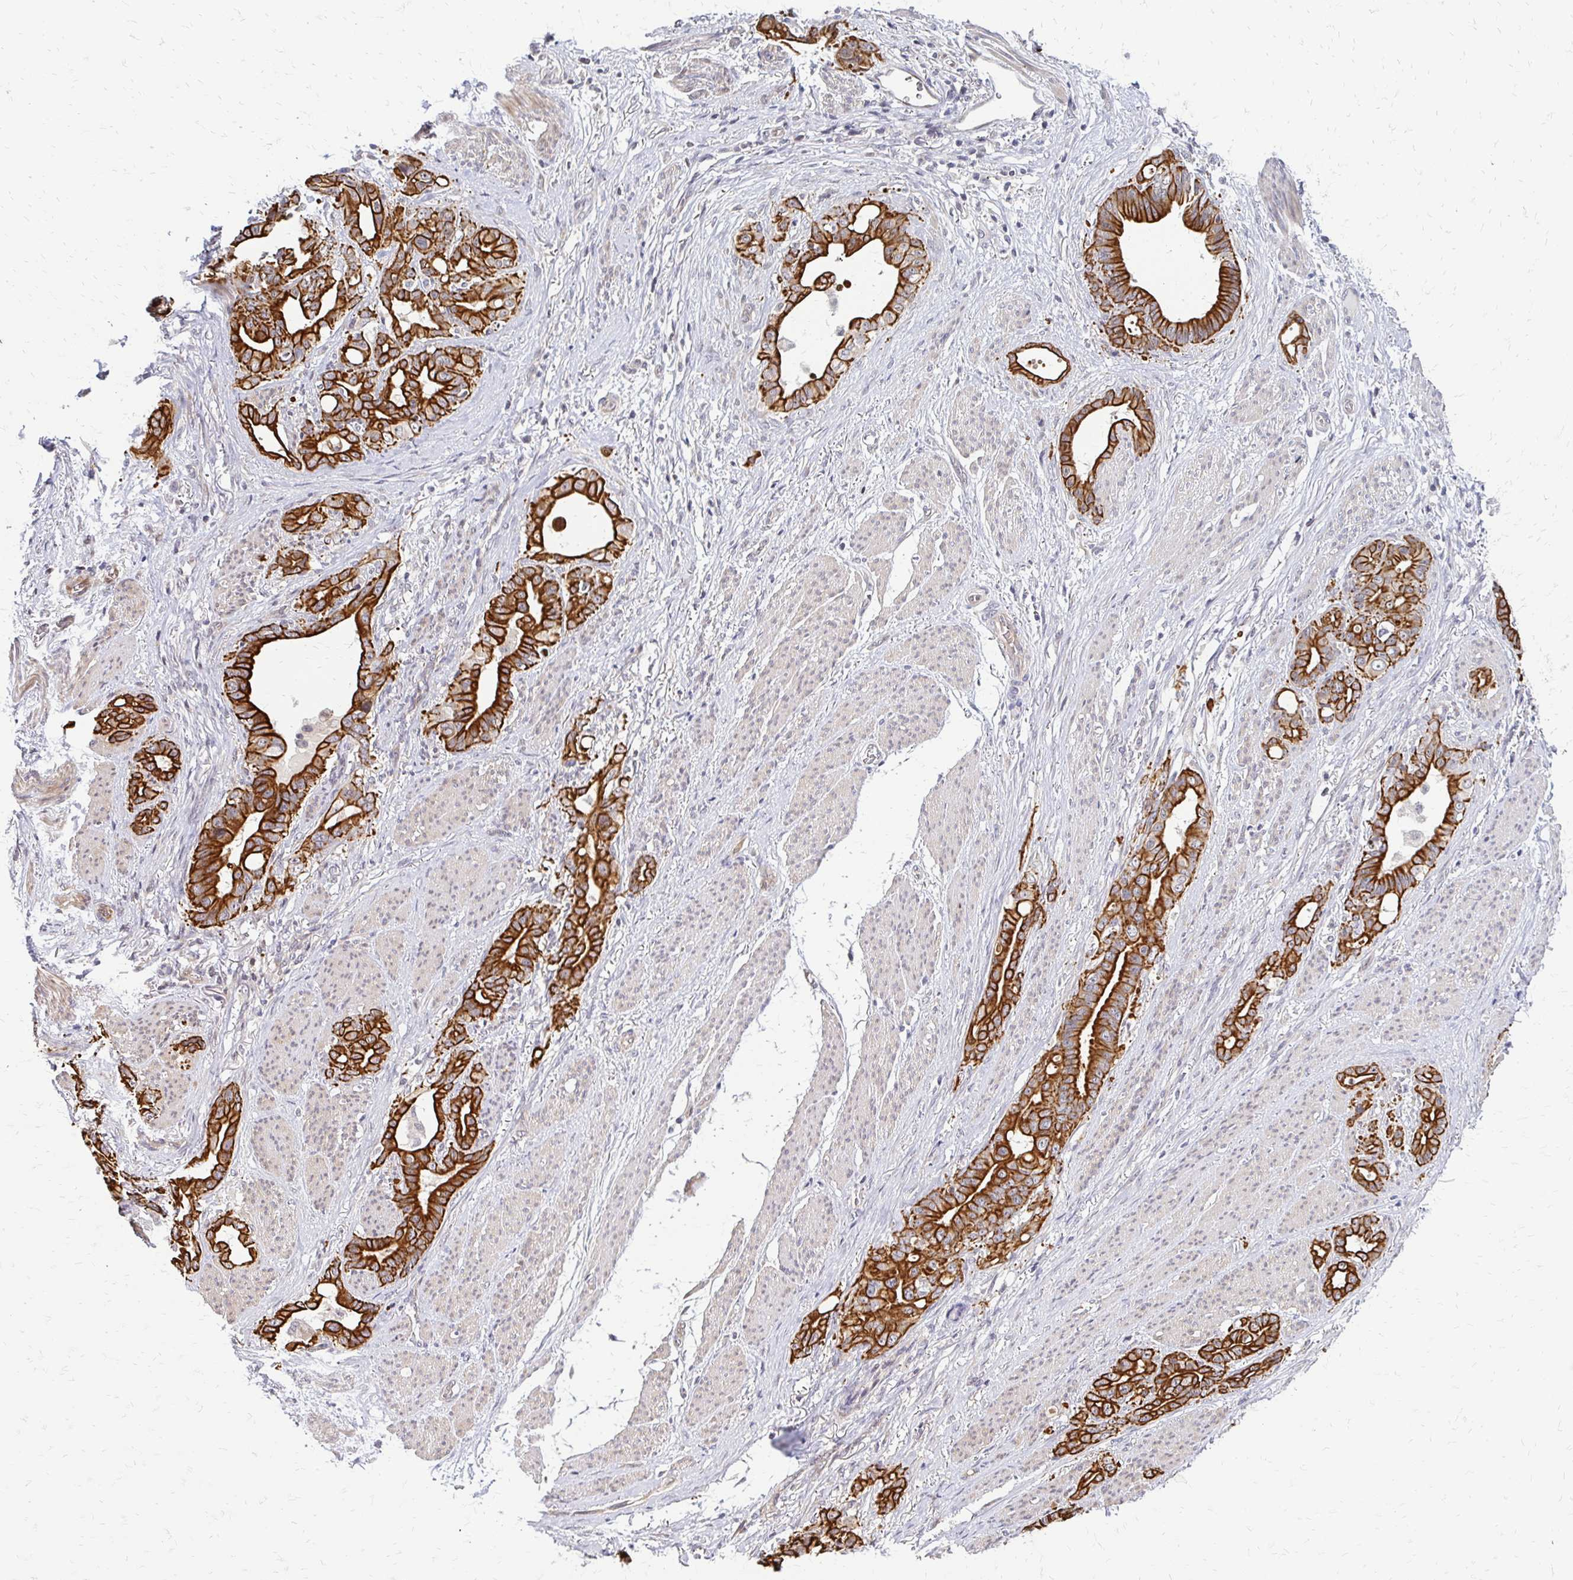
{"staining": {"intensity": "strong", "quantity": ">75%", "location": "cytoplasmic/membranous"}, "tissue": "stomach cancer", "cell_type": "Tumor cells", "image_type": "cancer", "snomed": [{"axis": "morphology", "description": "Normal tissue, NOS"}, {"axis": "morphology", "description": "Adenocarcinoma, NOS"}, {"axis": "topography", "description": "Esophagus"}, {"axis": "topography", "description": "Stomach, upper"}], "caption": "Adenocarcinoma (stomach) tissue displays strong cytoplasmic/membranous positivity in approximately >75% of tumor cells", "gene": "TRIR", "patient": {"sex": "male", "age": 62}}